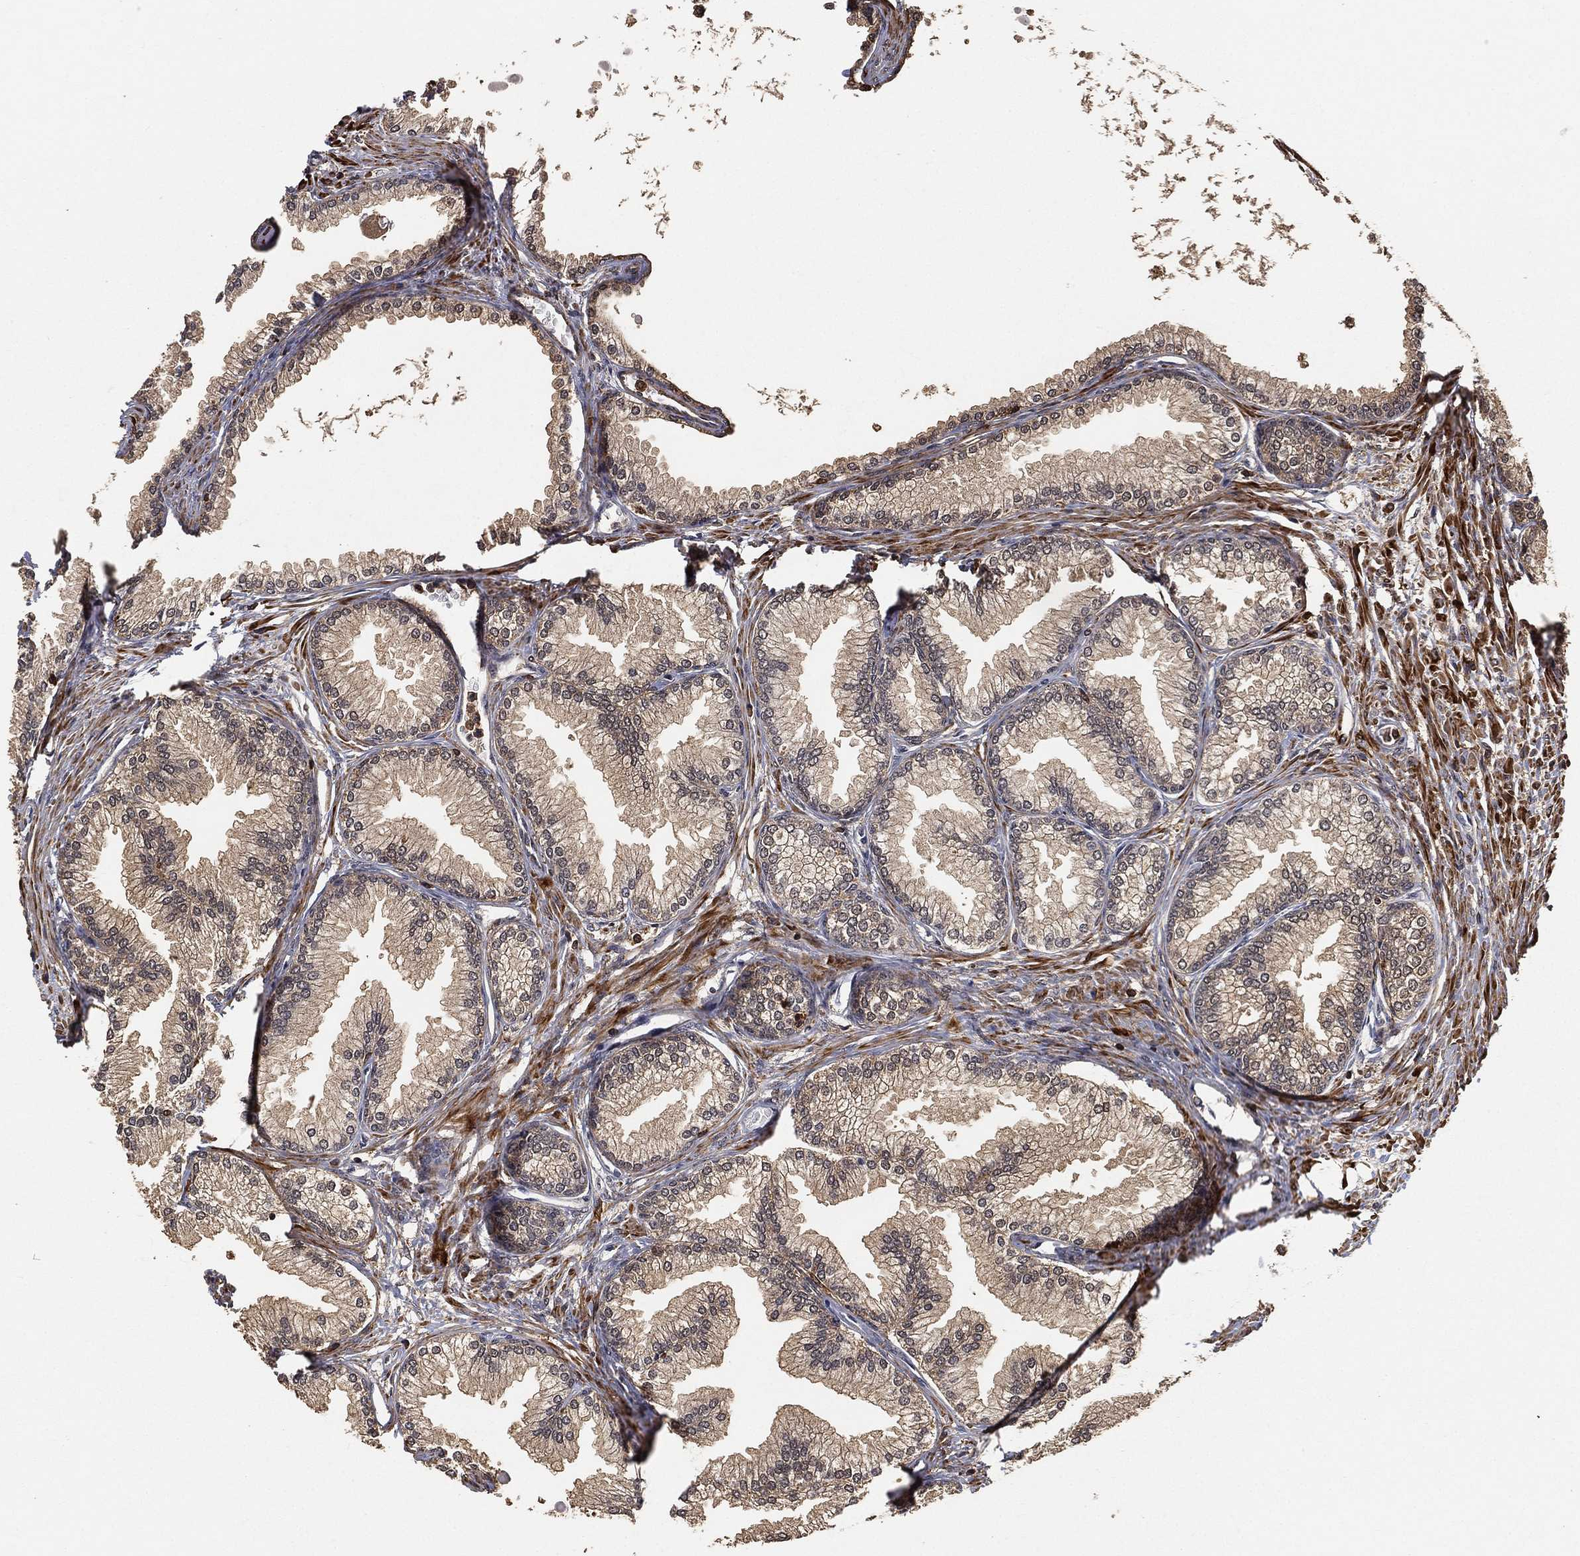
{"staining": {"intensity": "moderate", "quantity": "25%-75%", "location": "cytoplasmic/membranous,nuclear"}, "tissue": "prostate", "cell_type": "Glandular cells", "image_type": "normal", "snomed": [{"axis": "morphology", "description": "Normal tissue, NOS"}, {"axis": "topography", "description": "Prostate"}], "caption": "Glandular cells demonstrate medium levels of moderate cytoplasmic/membranous,nuclear staining in about 25%-75% of cells in benign human prostate.", "gene": "CRYL1", "patient": {"sex": "male", "age": 72}}